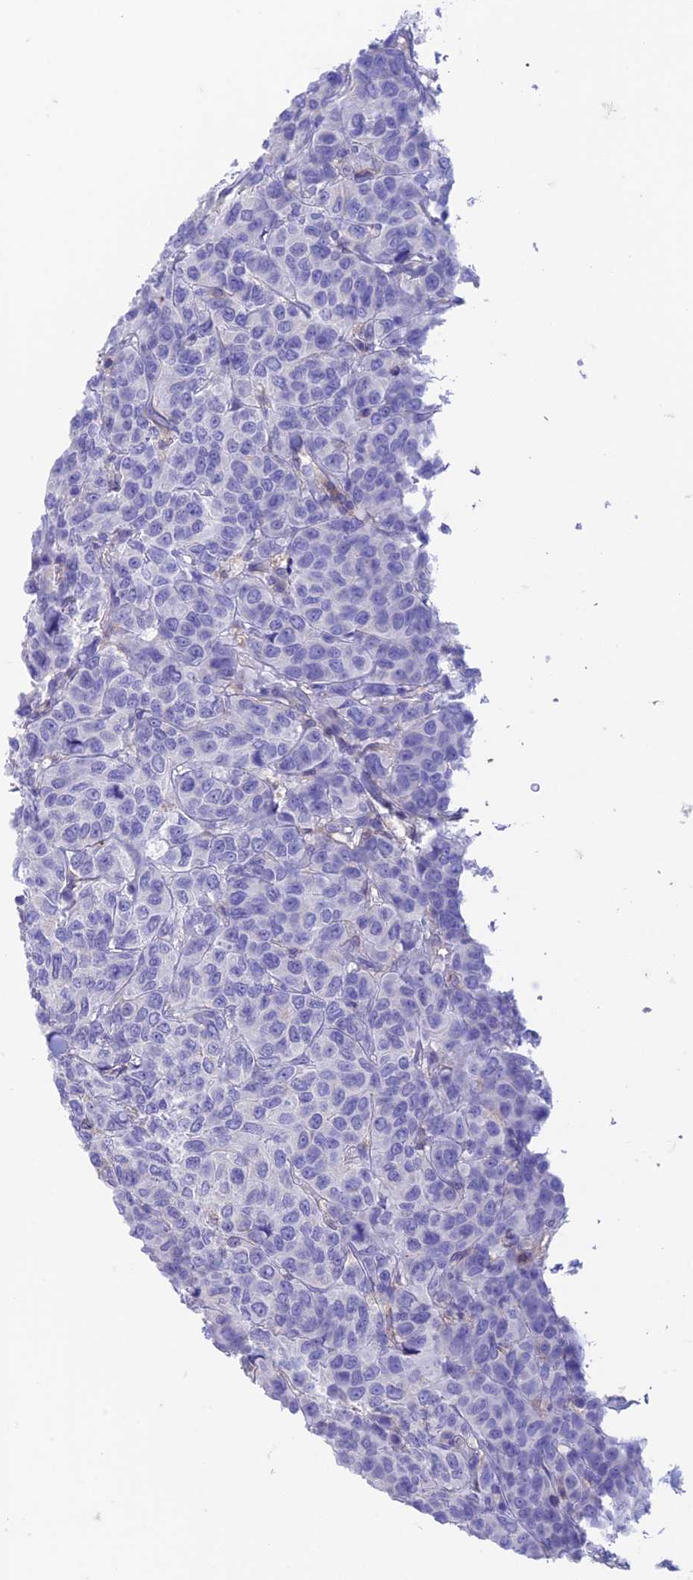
{"staining": {"intensity": "negative", "quantity": "none", "location": "none"}, "tissue": "breast cancer", "cell_type": "Tumor cells", "image_type": "cancer", "snomed": [{"axis": "morphology", "description": "Duct carcinoma"}, {"axis": "topography", "description": "Breast"}], "caption": "The micrograph shows no staining of tumor cells in invasive ductal carcinoma (breast).", "gene": "FGF7", "patient": {"sex": "female", "age": 55}}